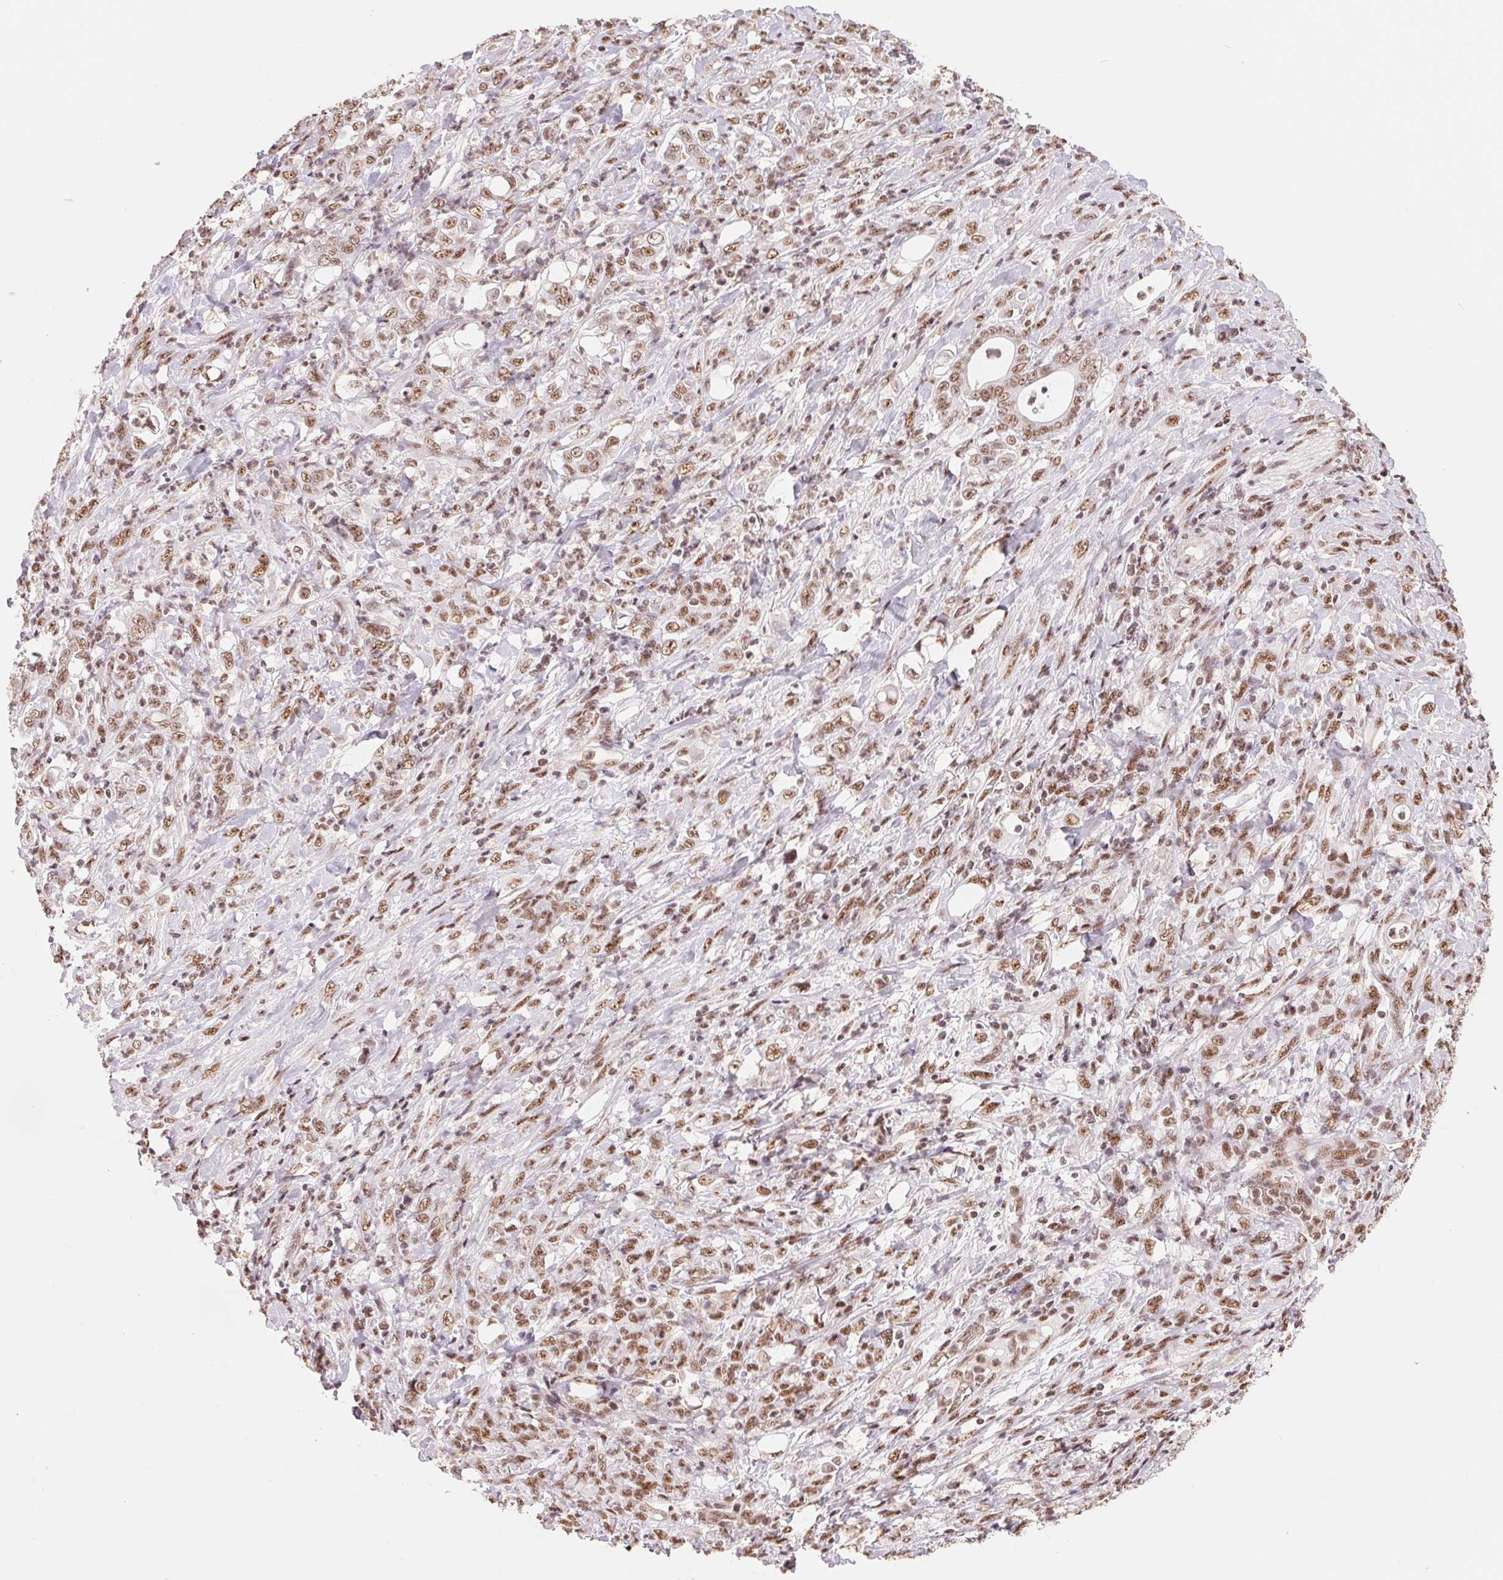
{"staining": {"intensity": "moderate", "quantity": ">75%", "location": "nuclear"}, "tissue": "stomach cancer", "cell_type": "Tumor cells", "image_type": "cancer", "snomed": [{"axis": "morphology", "description": "Adenocarcinoma, NOS"}, {"axis": "topography", "description": "Stomach"}], "caption": "Protein expression analysis of human adenocarcinoma (stomach) reveals moderate nuclear positivity in approximately >75% of tumor cells. (DAB = brown stain, brightfield microscopy at high magnification).", "gene": "SREK1", "patient": {"sex": "female", "age": 79}}